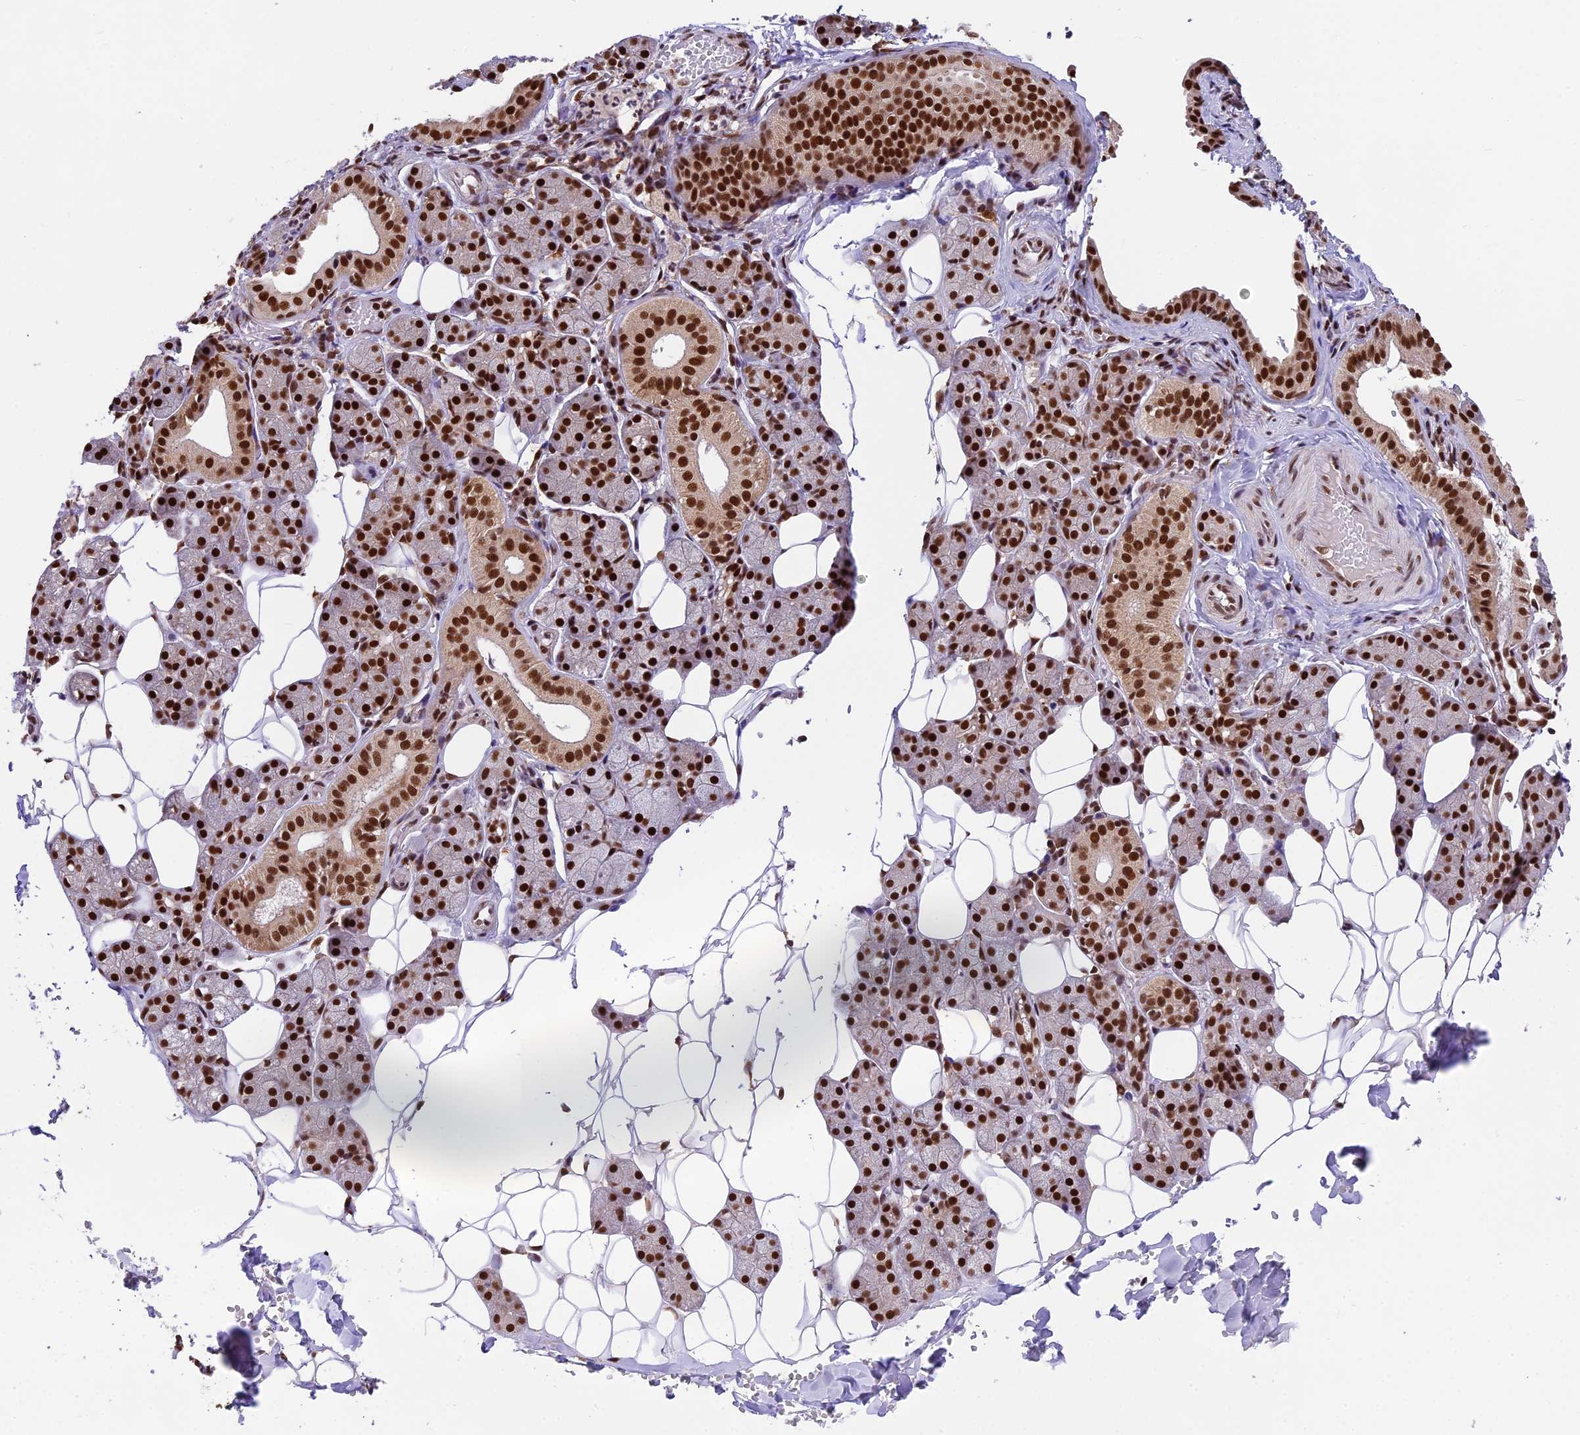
{"staining": {"intensity": "strong", "quantity": ">75%", "location": "nuclear"}, "tissue": "salivary gland", "cell_type": "Glandular cells", "image_type": "normal", "snomed": [{"axis": "morphology", "description": "Normal tissue, NOS"}, {"axis": "topography", "description": "Salivary gland"}], "caption": "Immunohistochemistry of unremarkable salivary gland shows high levels of strong nuclear staining in approximately >75% of glandular cells. (DAB (3,3'-diaminobenzidine) = brown stain, brightfield microscopy at high magnification).", "gene": "RAMACL", "patient": {"sex": "female", "age": 33}}